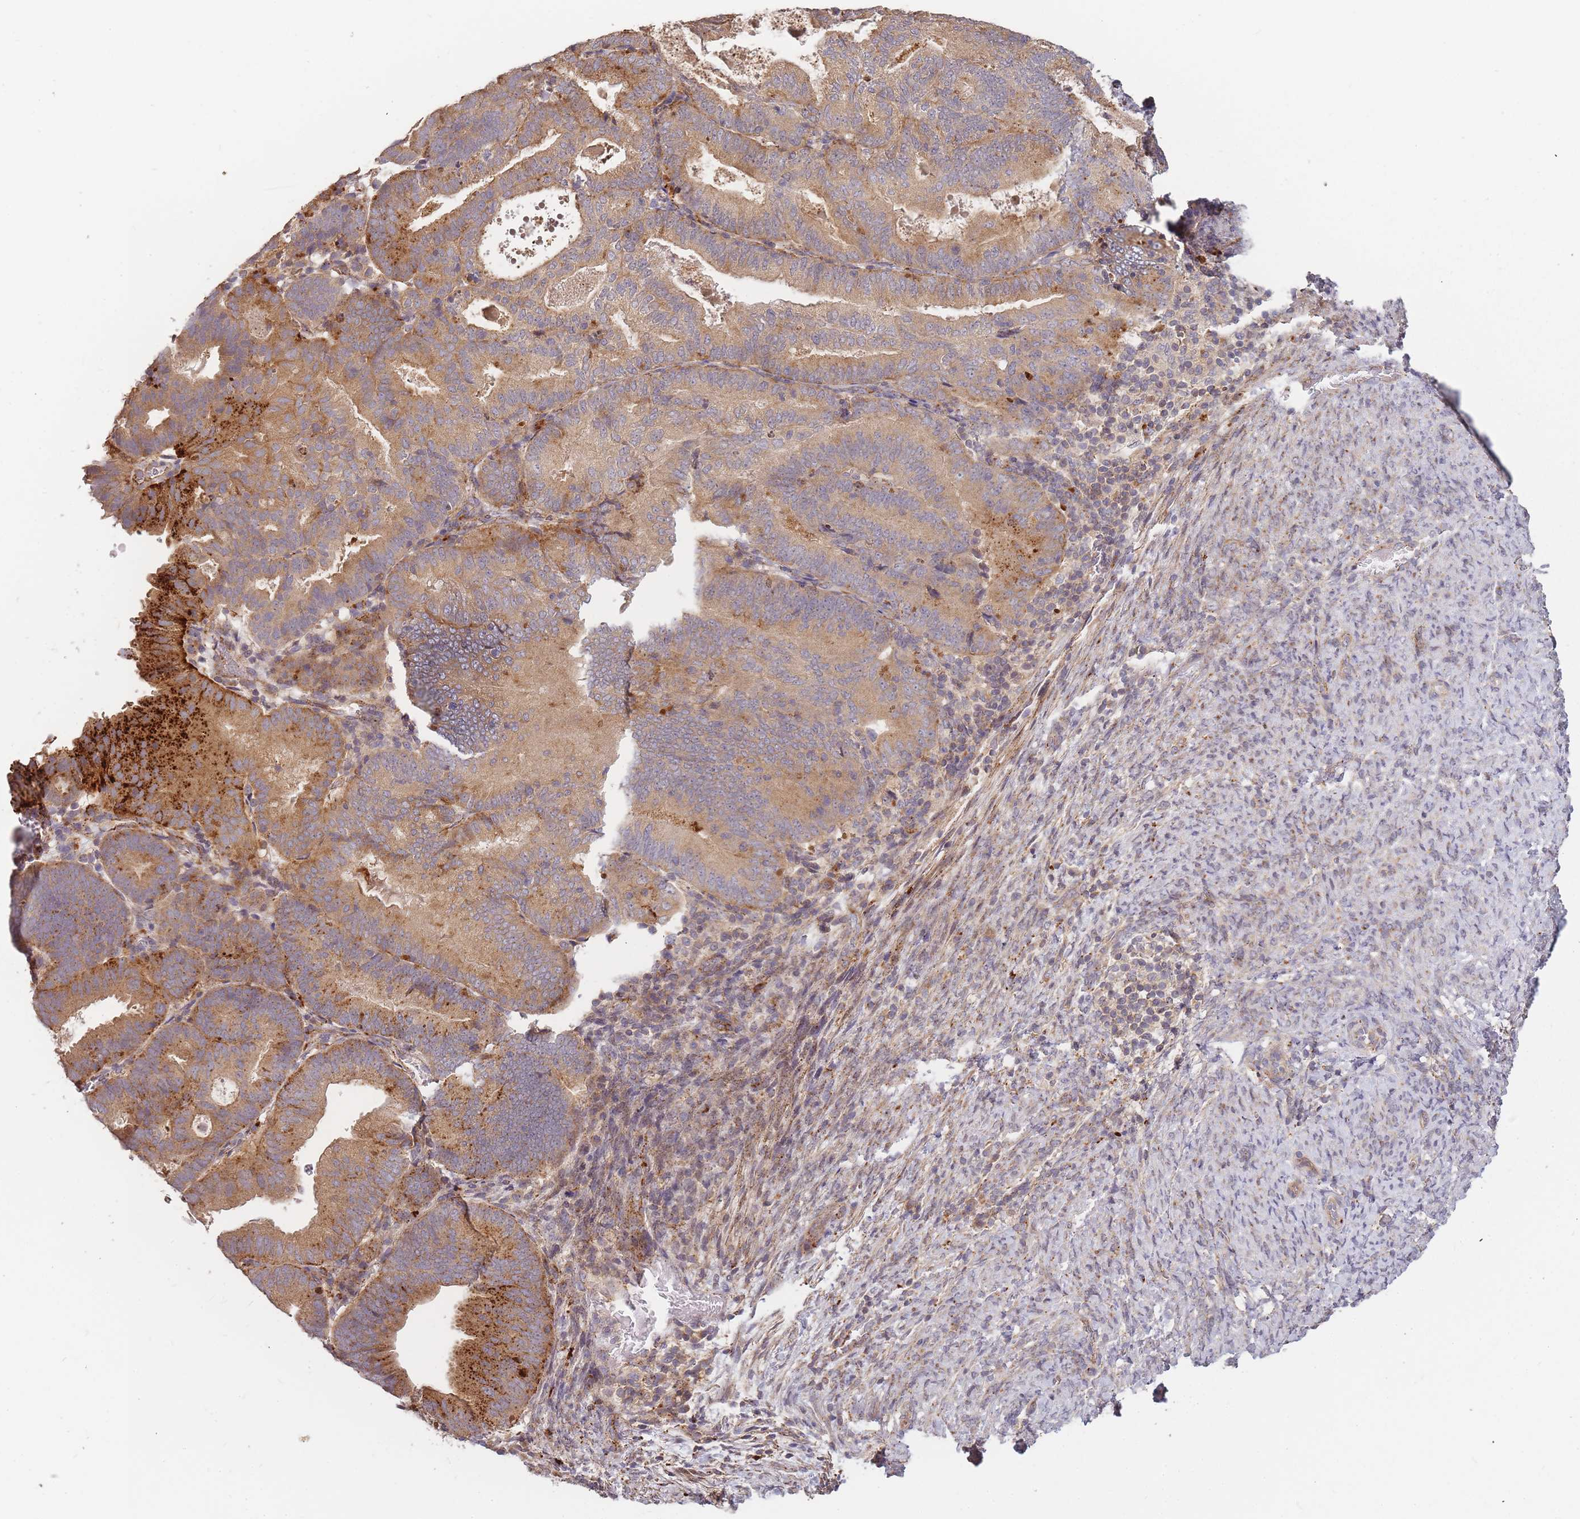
{"staining": {"intensity": "moderate", "quantity": ">75%", "location": "cytoplasmic/membranous"}, "tissue": "endometrial cancer", "cell_type": "Tumor cells", "image_type": "cancer", "snomed": [{"axis": "morphology", "description": "Adenocarcinoma, NOS"}, {"axis": "topography", "description": "Endometrium"}], "caption": "Approximately >75% of tumor cells in human endometrial adenocarcinoma reveal moderate cytoplasmic/membranous protein staining as visualized by brown immunohistochemical staining.", "gene": "ATG5", "patient": {"sex": "female", "age": 70}}